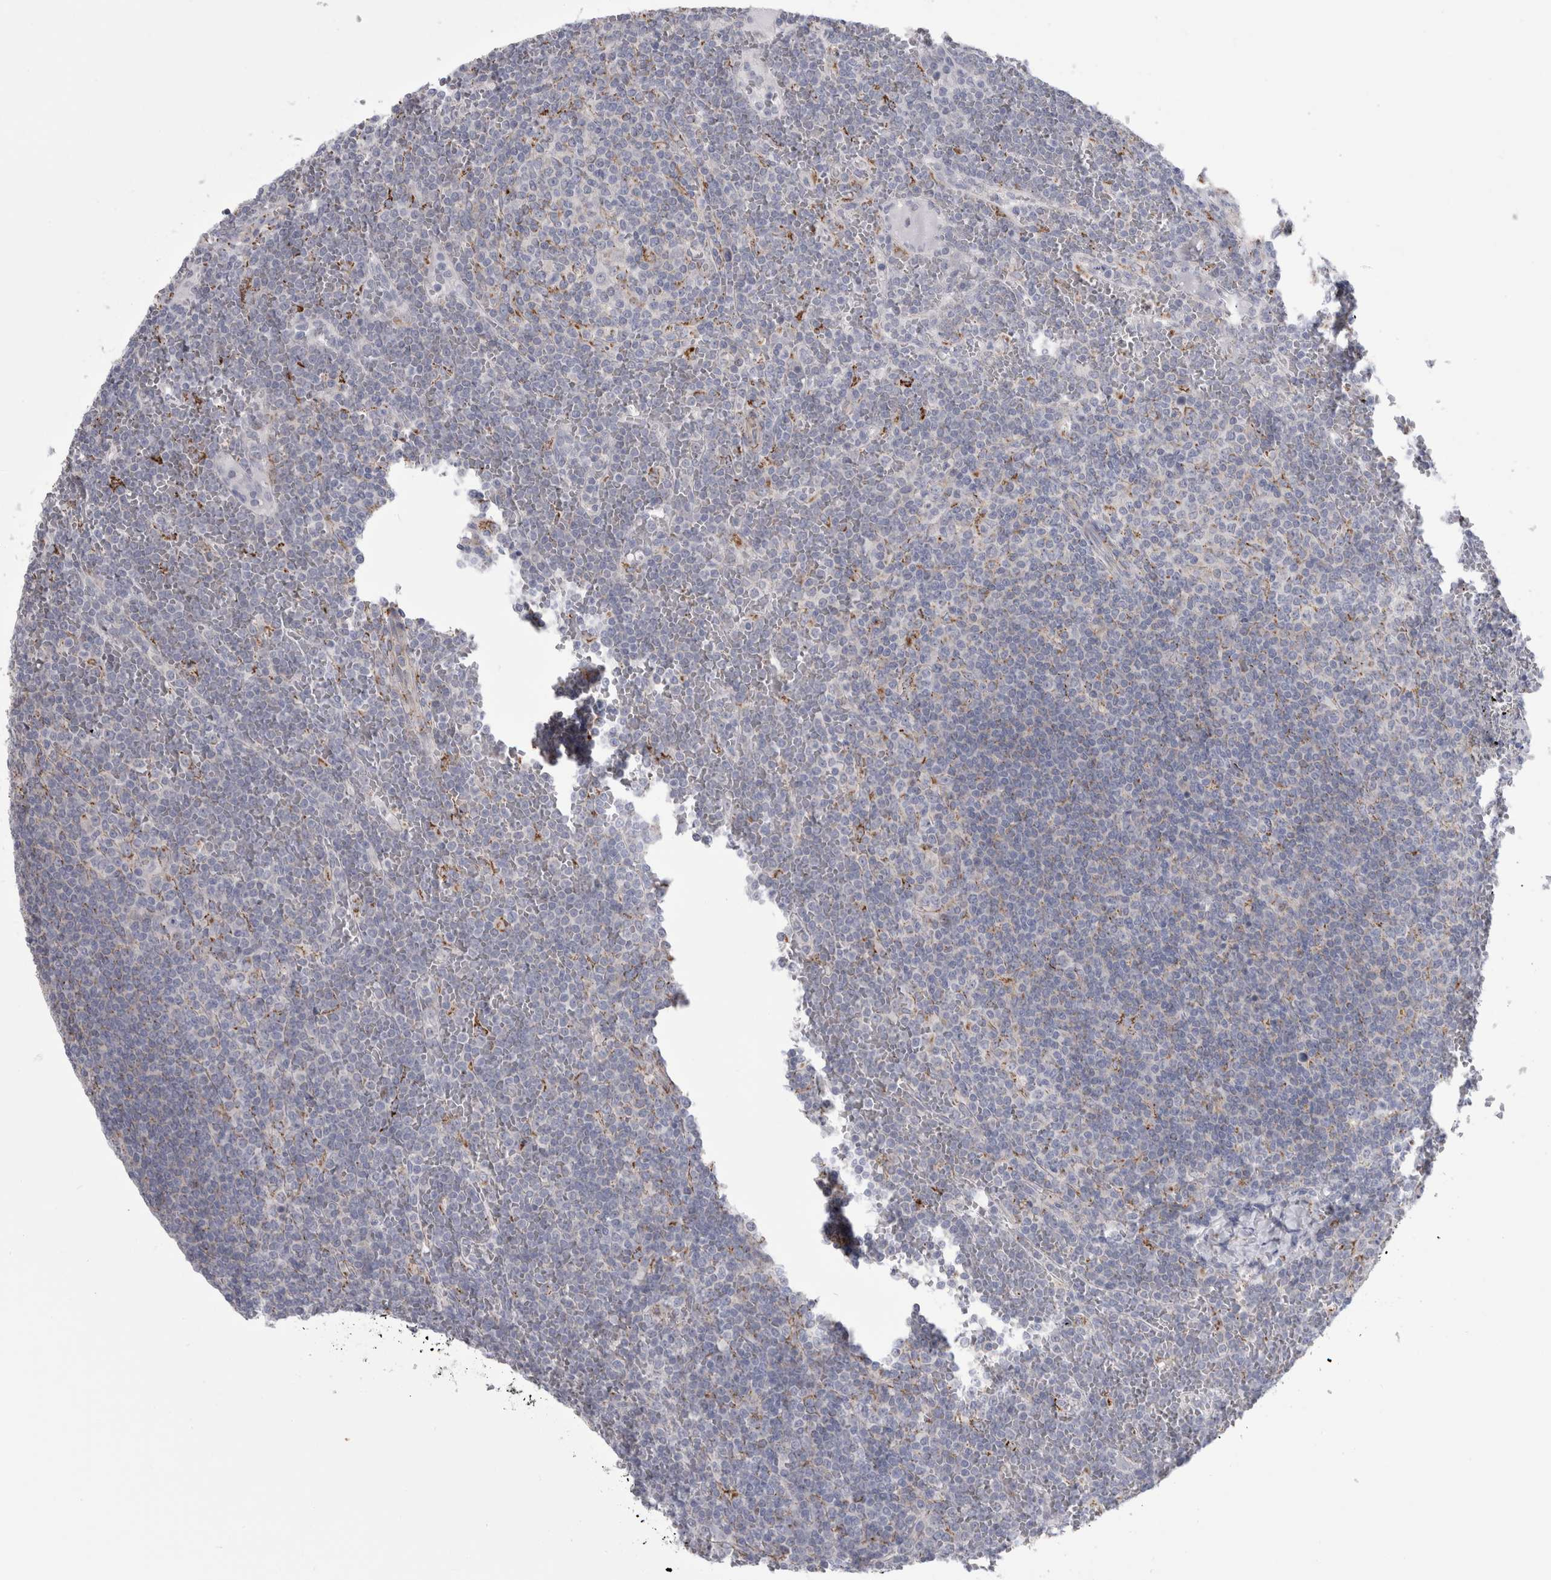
{"staining": {"intensity": "negative", "quantity": "none", "location": "none"}, "tissue": "lymphoma", "cell_type": "Tumor cells", "image_type": "cancer", "snomed": [{"axis": "morphology", "description": "Malignant lymphoma, non-Hodgkin's type, Low grade"}, {"axis": "topography", "description": "Spleen"}], "caption": "Image shows no protein expression in tumor cells of low-grade malignant lymphoma, non-Hodgkin's type tissue.", "gene": "GATM", "patient": {"sex": "female", "age": 19}}